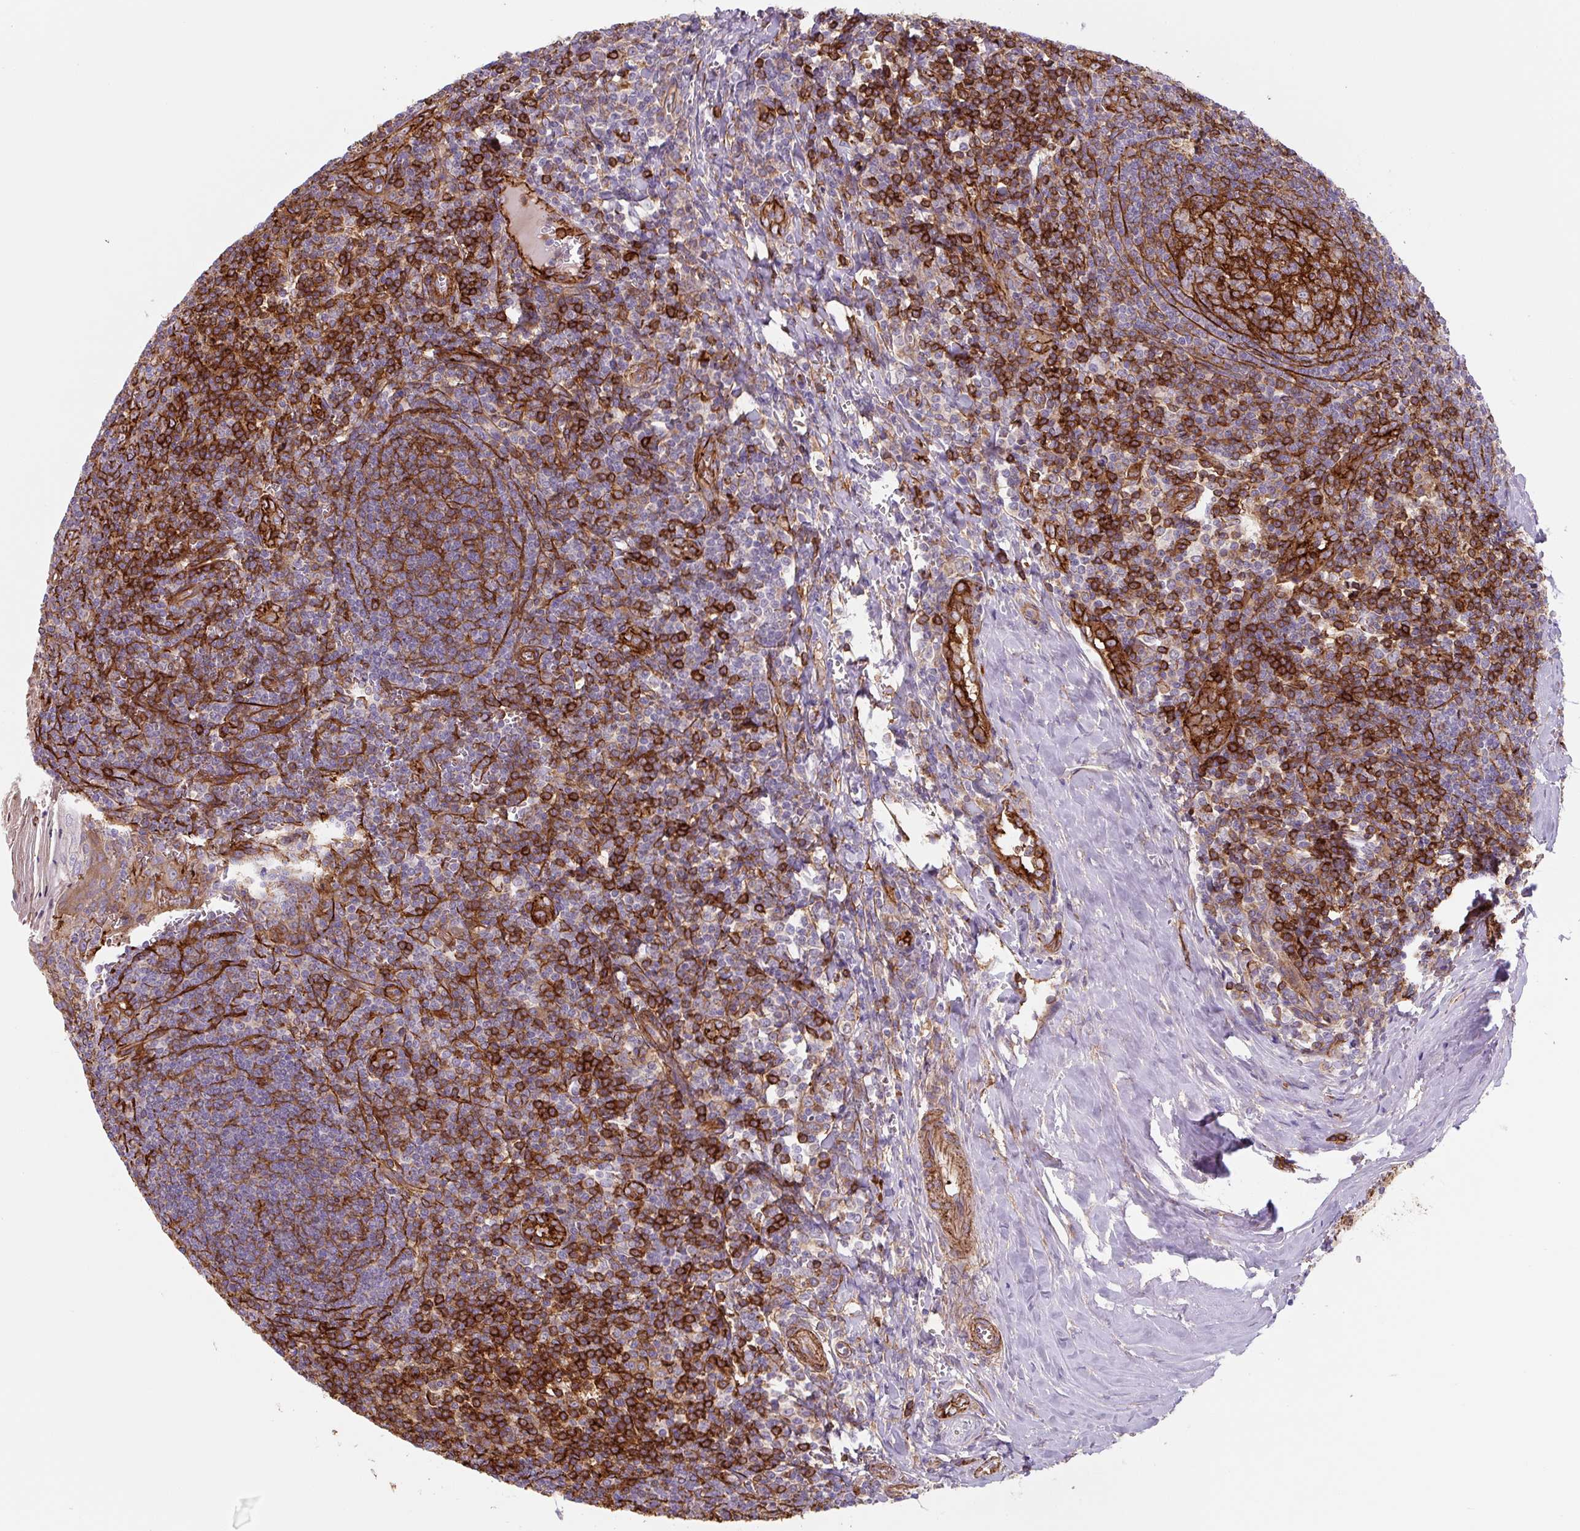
{"staining": {"intensity": "strong", "quantity": "<25%", "location": "cytoplasmic/membranous"}, "tissue": "tonsil", "cell_type": "Germinal center cells", "image_type": "normal", "snomed": [{"axis": "morphology", "description": "Normal tissue, NOS"}, {"axis": "topography", "description": "Tonsil"}], "caption": "This histopathology image reveals immunohistochemistry staining of normal tonsil, with medium strong cytoplasmic/membranous staining in approximately <25% of germinal center cells.", "gene": "DHFR2", "patient": {"sex": "male", "age": 27}}